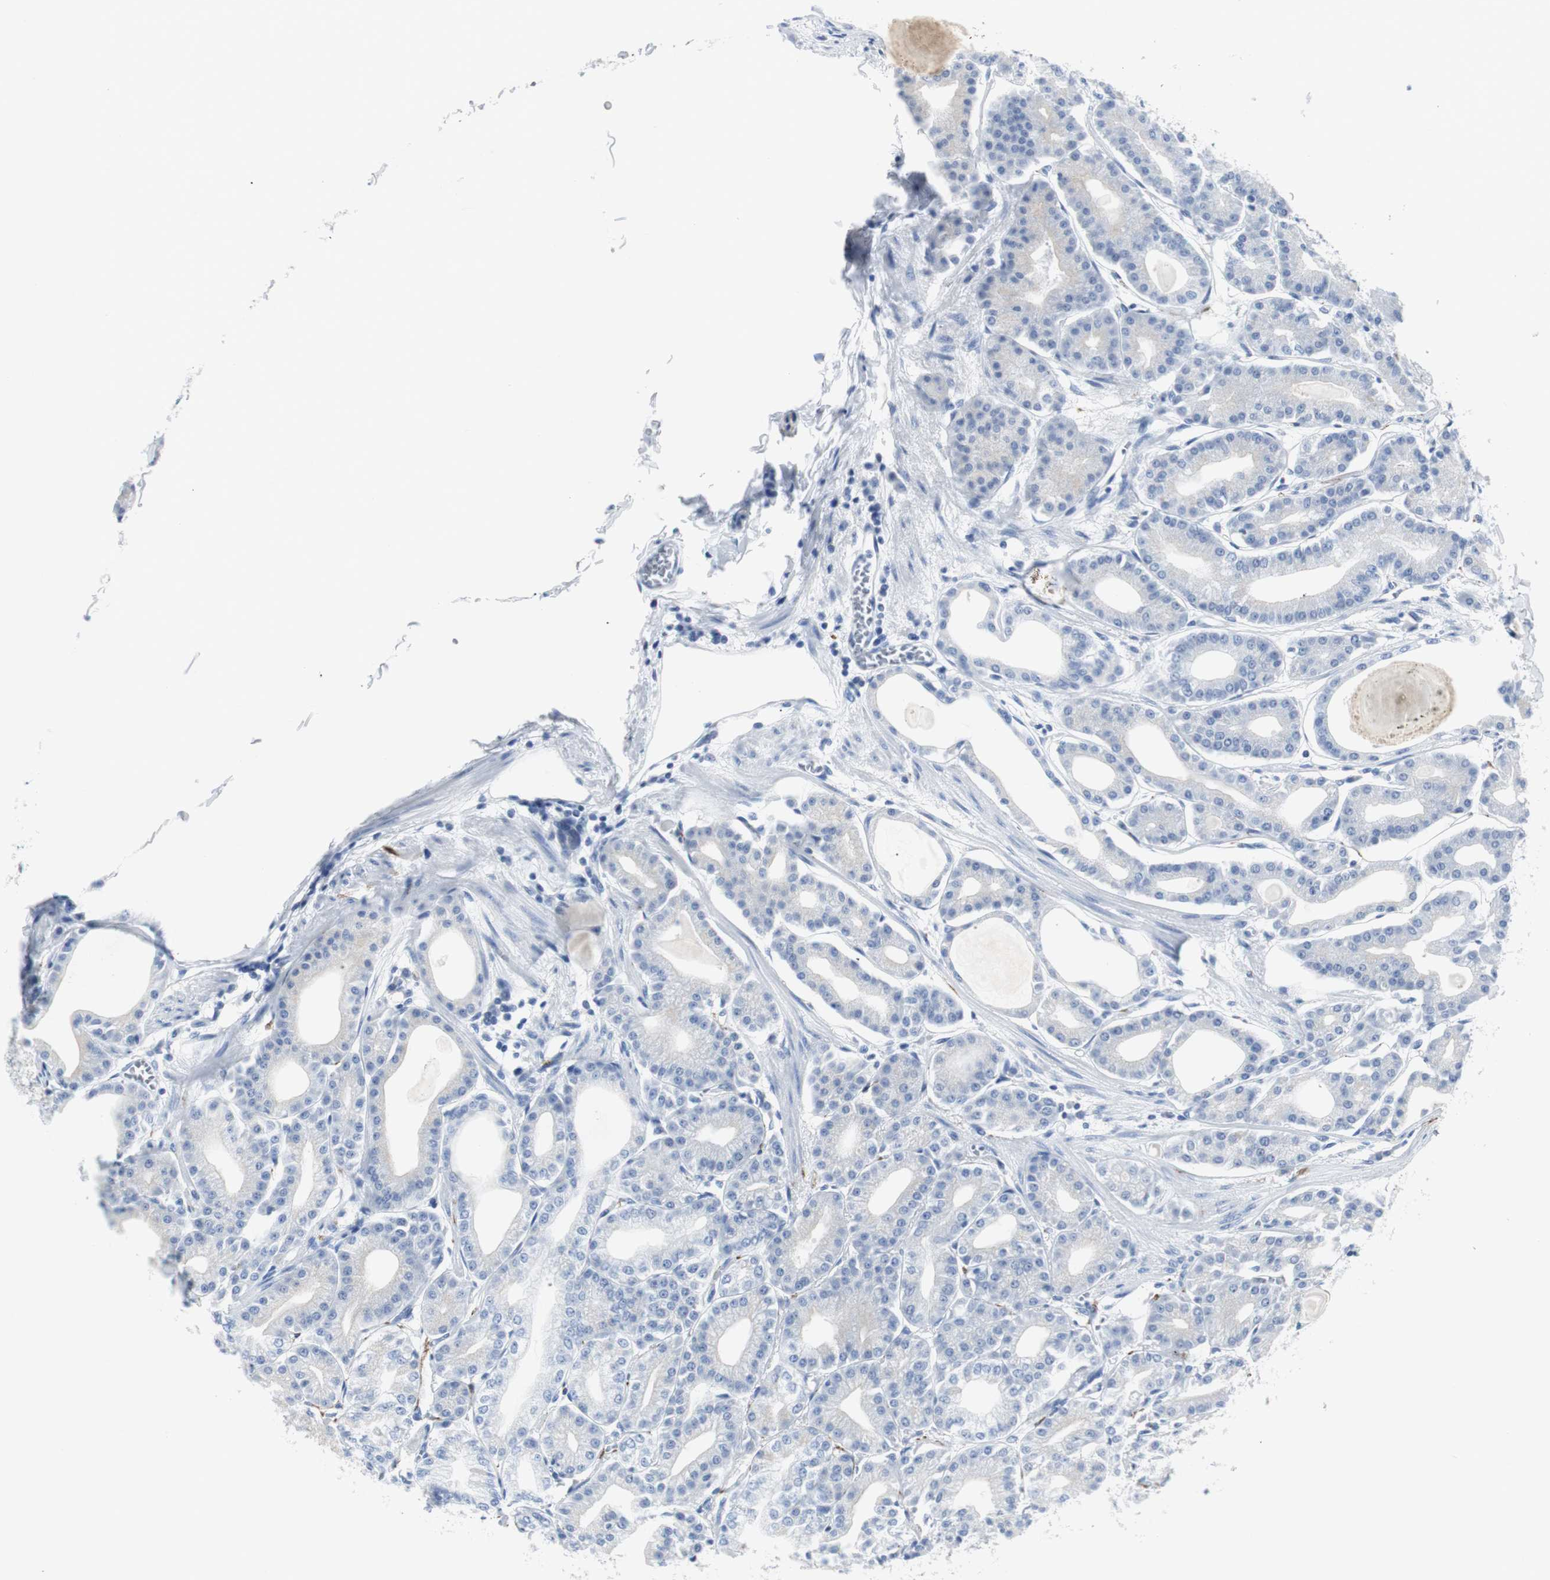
{"staining": {"intensity": "negative", "quantity": "none", "location": "none"}, "tissue": "stomach", "cell_type": "Glandular cells", "image_type": "normal", "snomed": [{"axis": "morphology", "description": "Normal tissue, NOS"}, {"axis": "topography", "description": "Stomach, lower"}], "caption": "Immunohistochemistry (IHC) micrograph of benign stomach: stomach stained with DAB (3,3'-diaminobenzidine) reveals no significant protein positivity in glandular cells.", "gene": "GAP43", "patient": {"sex": "male", "age": 71}}